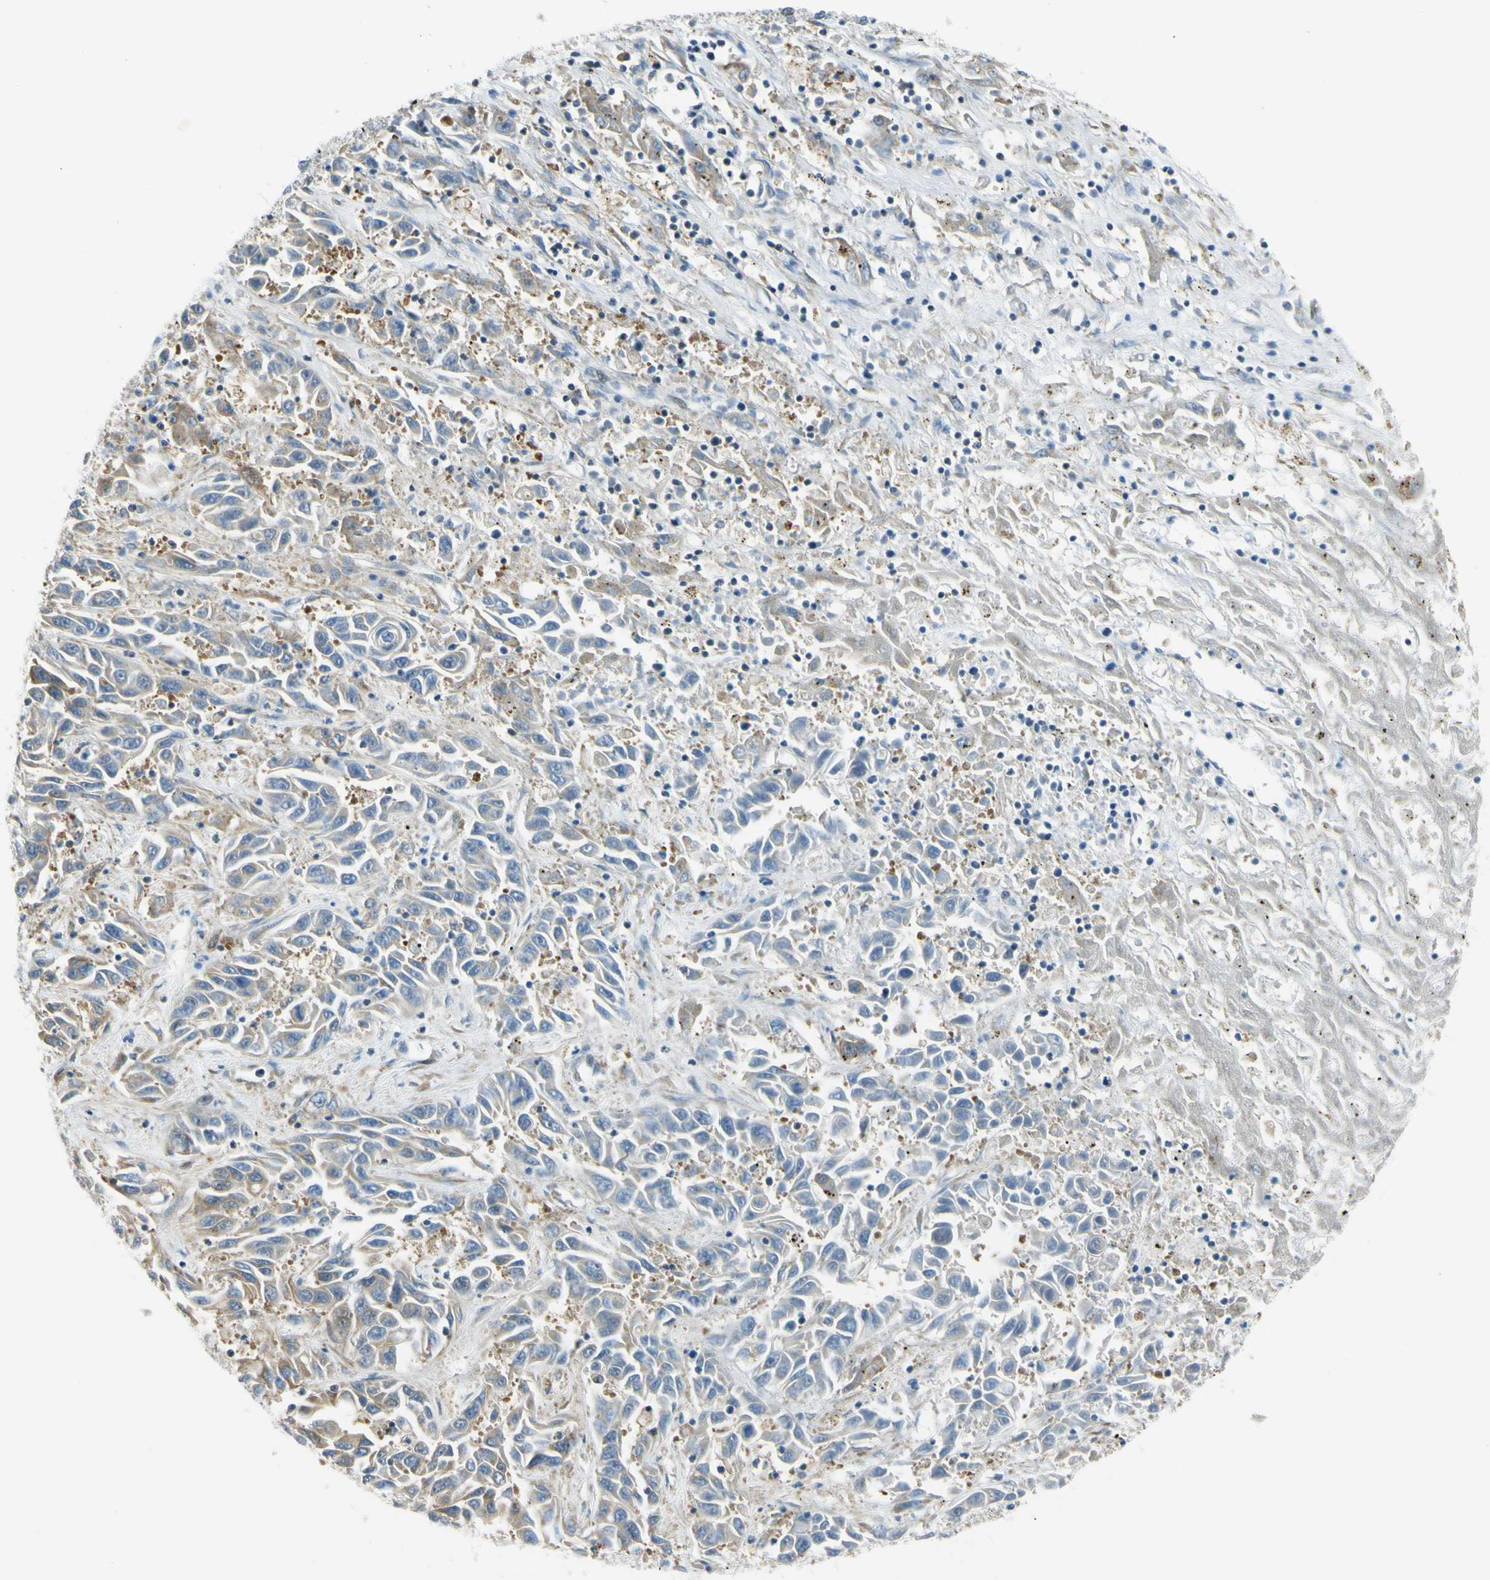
{"staining": {"intensity": "moderate", "quantity": "25%-75%", "location": "cytoplasmic/membranous"}, "tissue": "liver cancer", "cell_type": "Tumor cells", "image_type": "cancer", "snomed": [{"axis": "morphology", "description": "Cholangiocarcinoma"}, {"axis": "topography", "description": "Liver"}], "caption": "IHC of liver cholangiocarcinoma demonstrates medium levels of moderate cytoplasmic/membranous expression in about 25%-75% of tumor cells.", "gene": "NPDC1", "patient": {"sex": "female", "age": 52}}